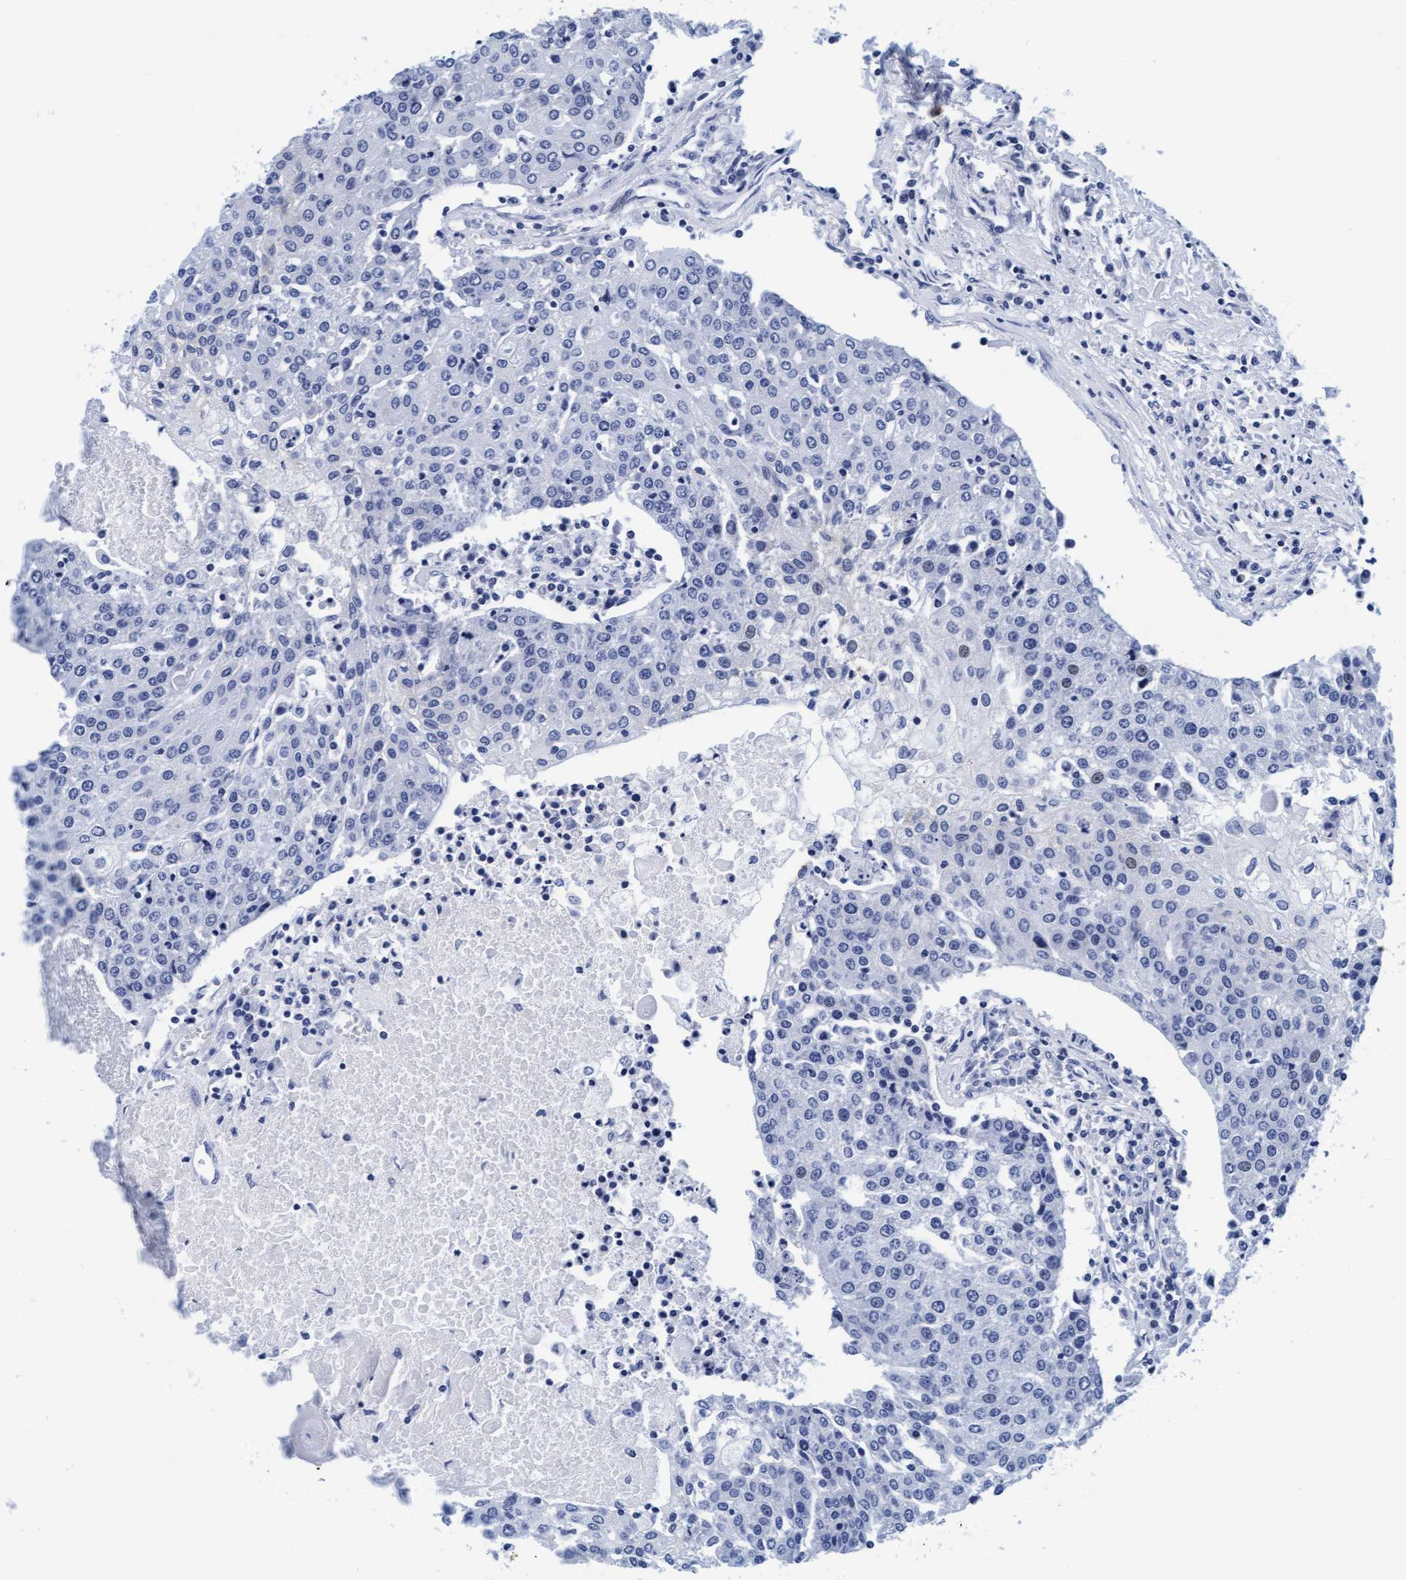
{"staining": {"intensity": "negative", "quantity": "none", "location": "none"}, "tissue": "urothelial cancer", "cell_type": "Tumor cells", "image_type": "cancer", "snomed": [{"axis": "morphology", "description": "Urothelial carcinoma, High grade"}, {"axis": "topography", "description": "Urinary bladder"}], "caption": "This histopathology image is of high-grade urothelial carcinoma stained with IHC to label a protein in brown with the nuclei are counter-stained blue. There is no expression in tumor cells.", "gene": "ARSG", "patient": {"sex": "female", "age": 85}}